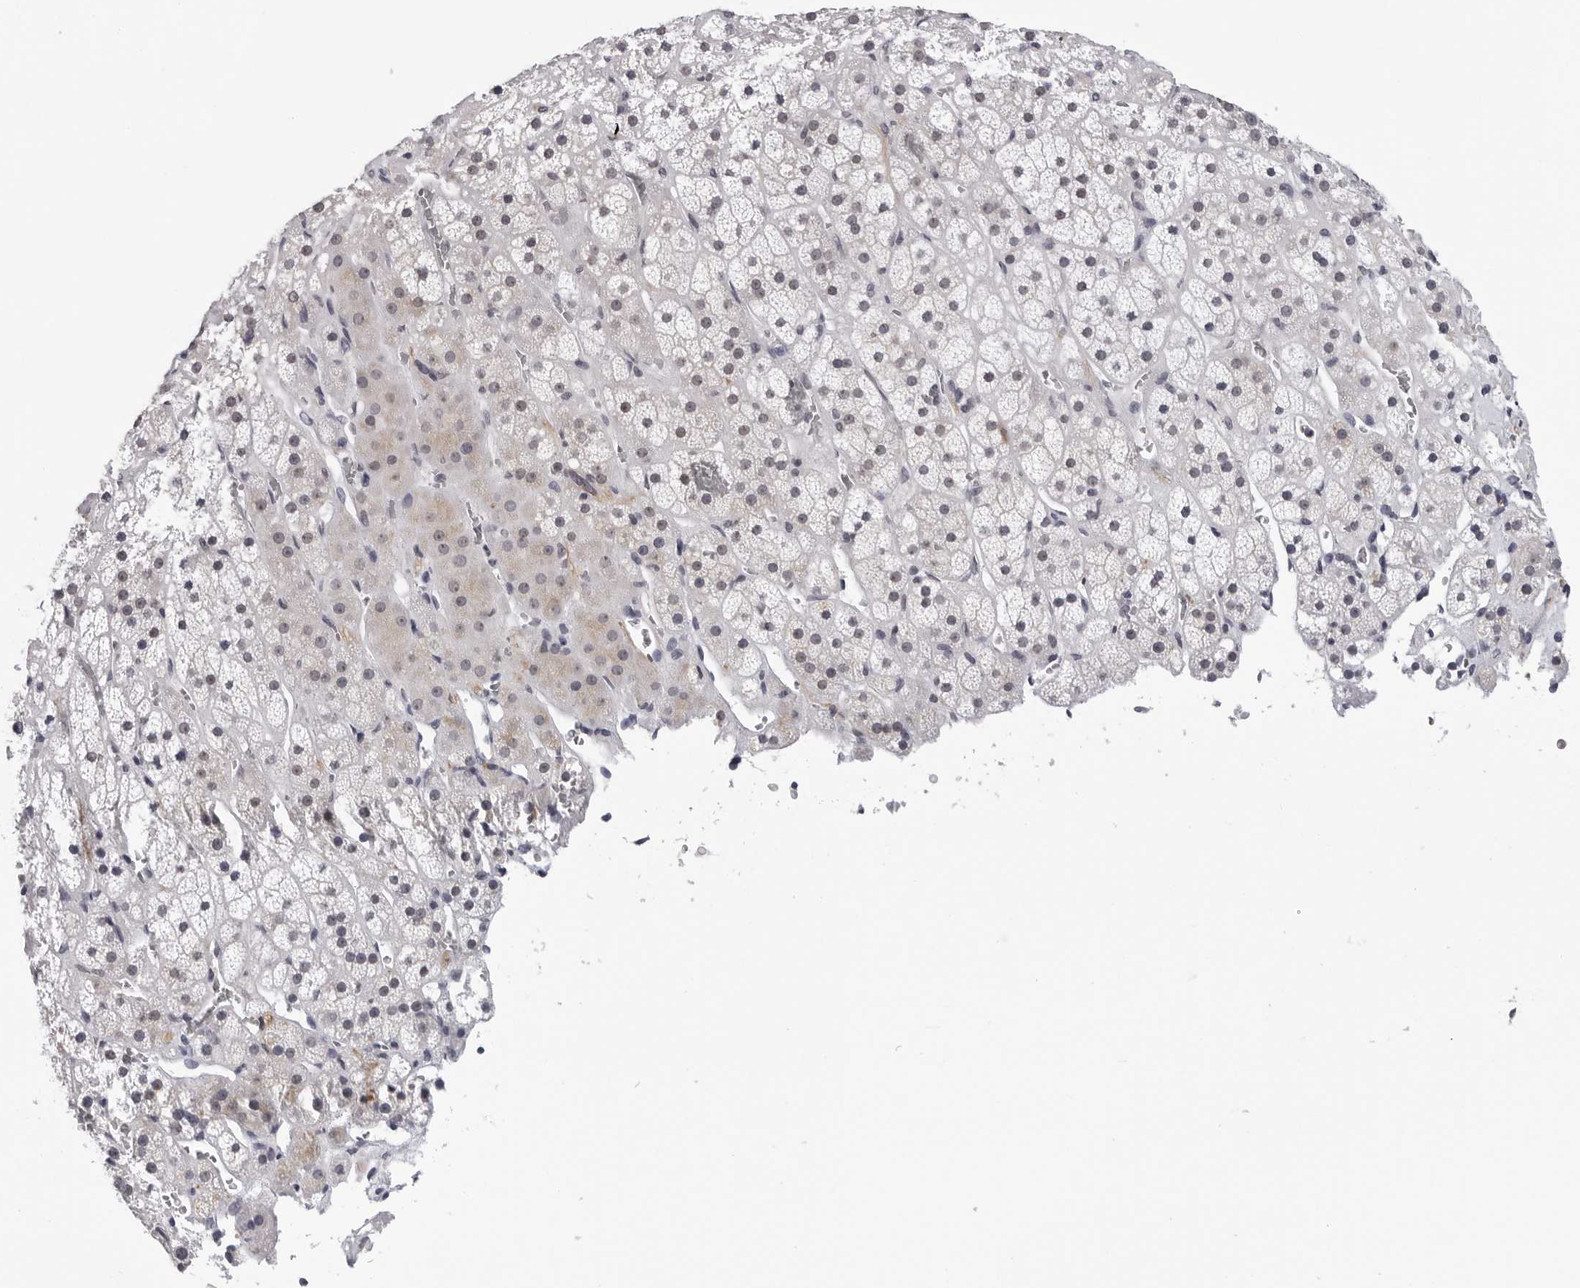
{"staining": {"intensity": "weak", "quantity": "25%-75%", "location": "nuclear"}, "tissue": "adrenal gland", "cell_type": "Glandular cells", "image_type": "normal", "snomed": [{"axis": "morphology", "description": "Normal tissue, NOS"}, {"axis": "topography", "description": "Adrenal gland"}], "caption": "Immunohistochemical staining of unremarkable human adrenal gland exhibits 25%-75% levels of weak nuclear protein positivity in about 25%-75% of glandular cells.", "gene": "GNL2", "patient": {"sex": "male", "age": 57}}